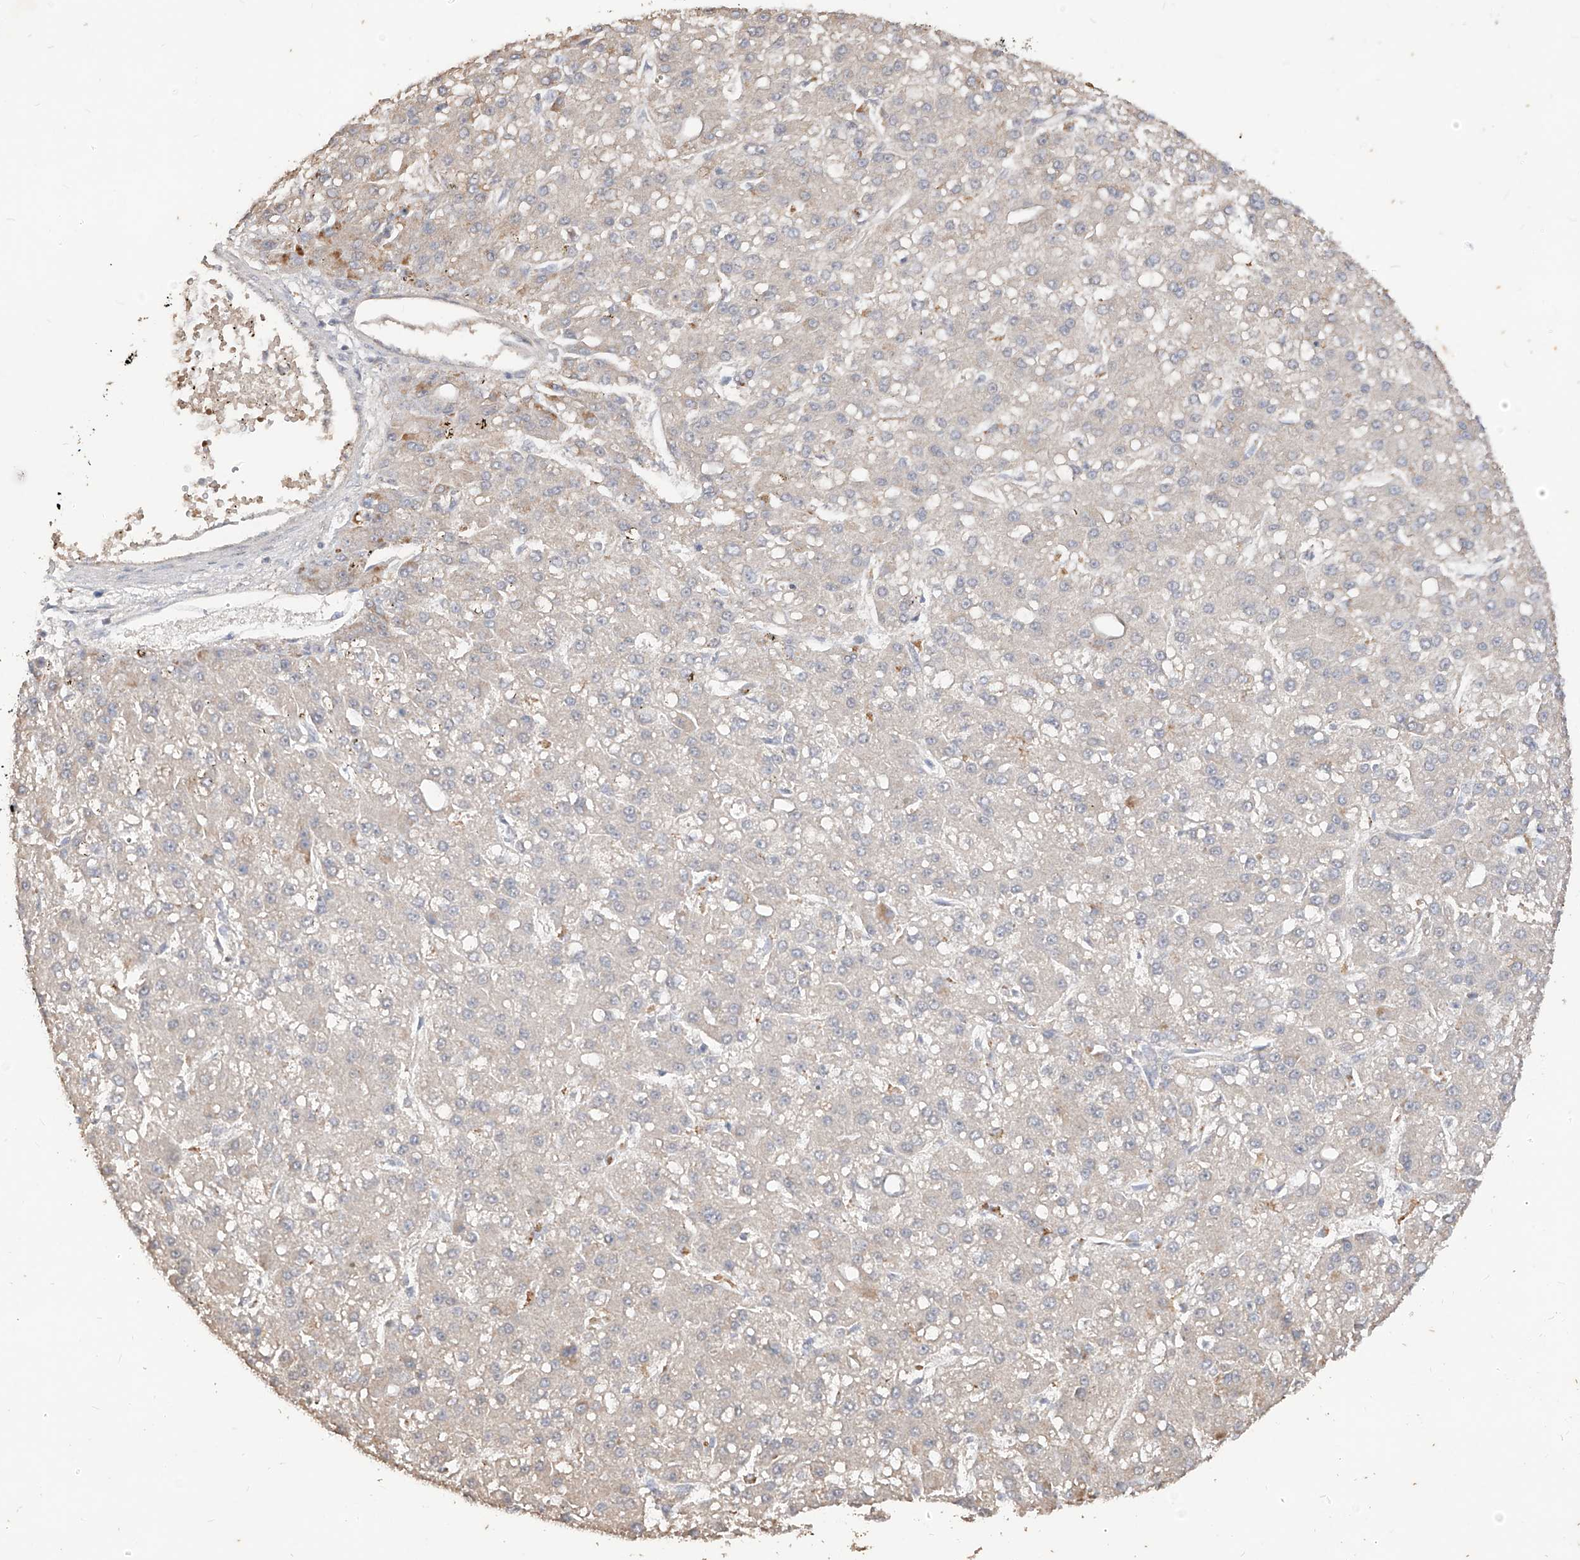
{"staining": {"intensity": "negative", "quantity": "none", "location": "none"}, "tissue": "liver cancer", "cell_type": "Tumor cells", "image_type": "cancer", "snomed": [{"axis": "morphology", "description": "Carcinoma, Hepatocellular, NOS"}, {"axis": "topography", "description": "Liver"}], "caption": "Tumor cells are negative for brown protein staining in hepatocellular carcinoma (liver). (Brightfield microscopy of DAB immunohistochemistry (IHC) at high magnification).", "gene": "MTUS2", "patient": {"sex": "male", "age": 67}}